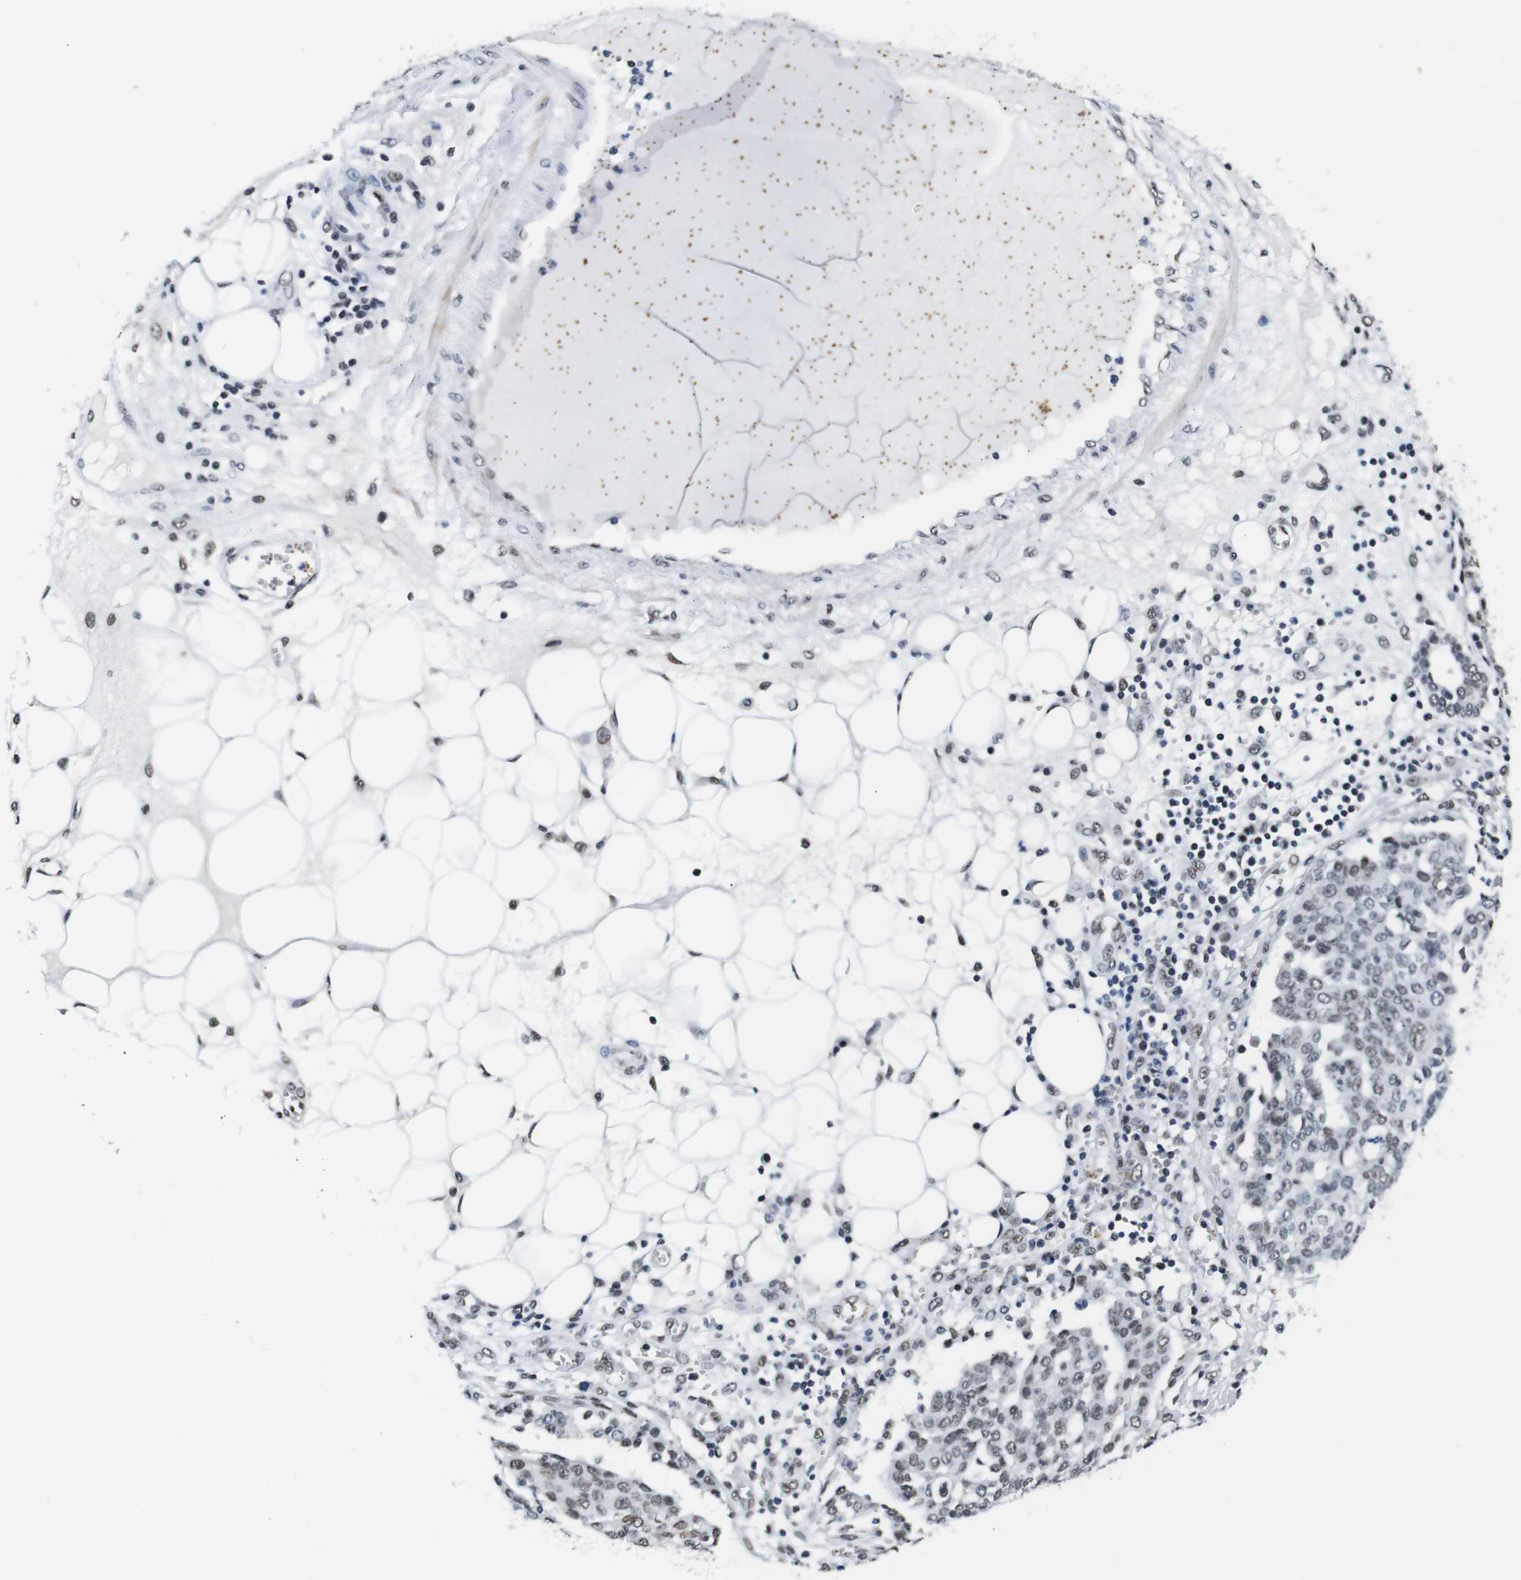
{"staining": {"intensity": "weak", "quantity": "25%-75%", "location": "nuclear"}, "tissue": "ovarian cancer", "cell_type": "Tumor cells", "image_type": "cancer", "snomed": [{"axis": "morphology", "description": "Cystadenocarcinoma, serous, NOS"}, {"axis": "topography", "description": "Soft tissue"}, {"axis": "topography", "description": "Ovary"}], "caption": "DAB immunohistochemical staining of human ovarian serous cystadenocarcinoma shows weak nuclear protein expression in approximately 25%-75% of tumor cells.", "gene": "ILDR2", "patient": {"sex": "female", "age": 57}}